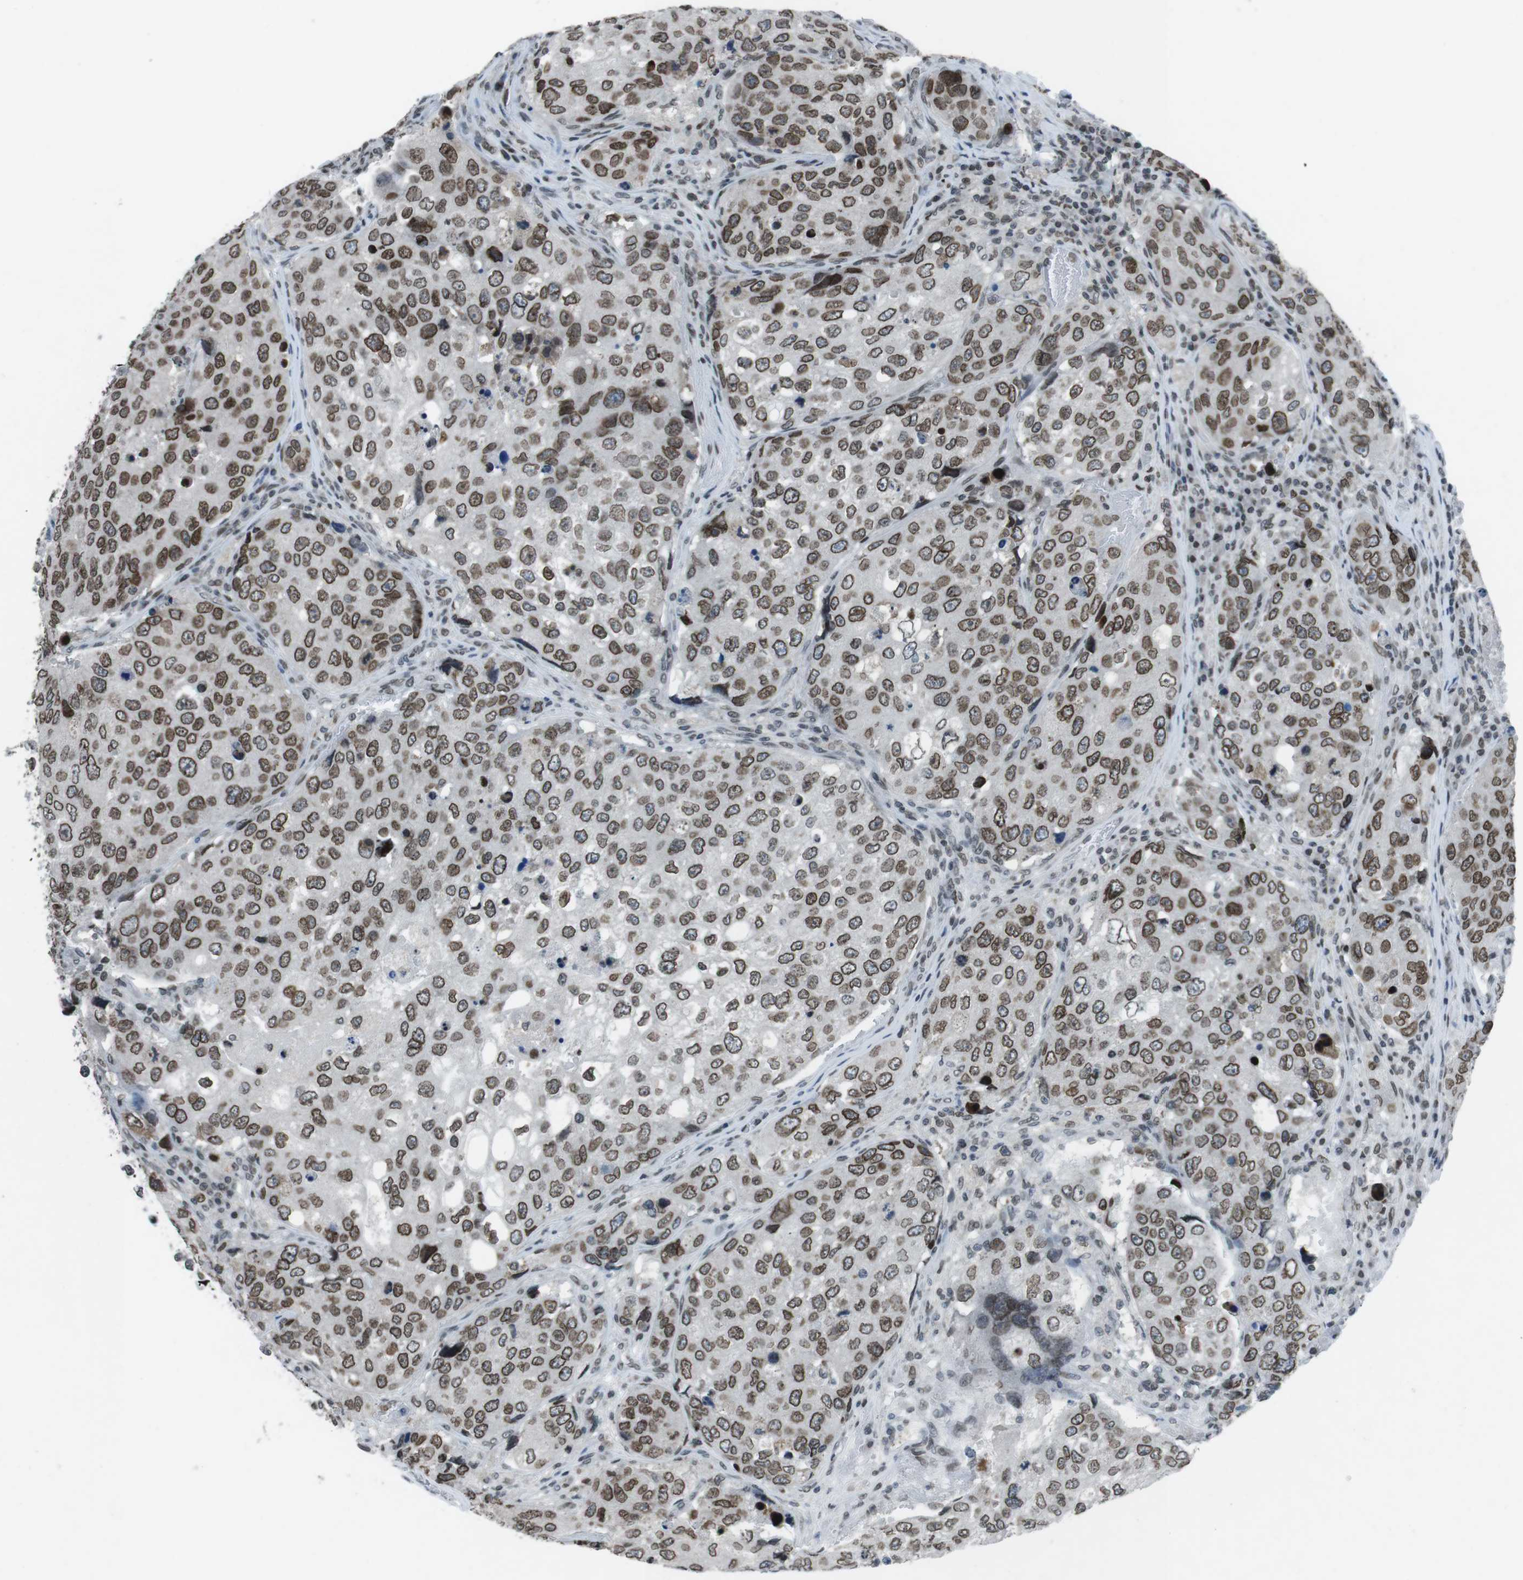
{"staining": {"intensity": "strong", "quantity": ">75%", "location": "cytoplasmic/membranous,nuclear"}, "tissue": "urothelial cancer", "cell_type": "Tumor cells", "image_type": "cancer", "snomed": [{"axis": "morphology", "description": "Urothelial carcinoma, High grade"}, {"axis": "topography", "description": "Lymph node"}, {"axis": "topography", "description": "Urinary bladder"}], "caption": "About >75% of tumor cells in high-grade urothelial carcinoma show strong cytoplasmic/membranous and nuclear protein positivity as visualized by brown immunohistochemical staining.", "gene": "MAD1L1", "patient": {"sex": "male", "age": 51}}